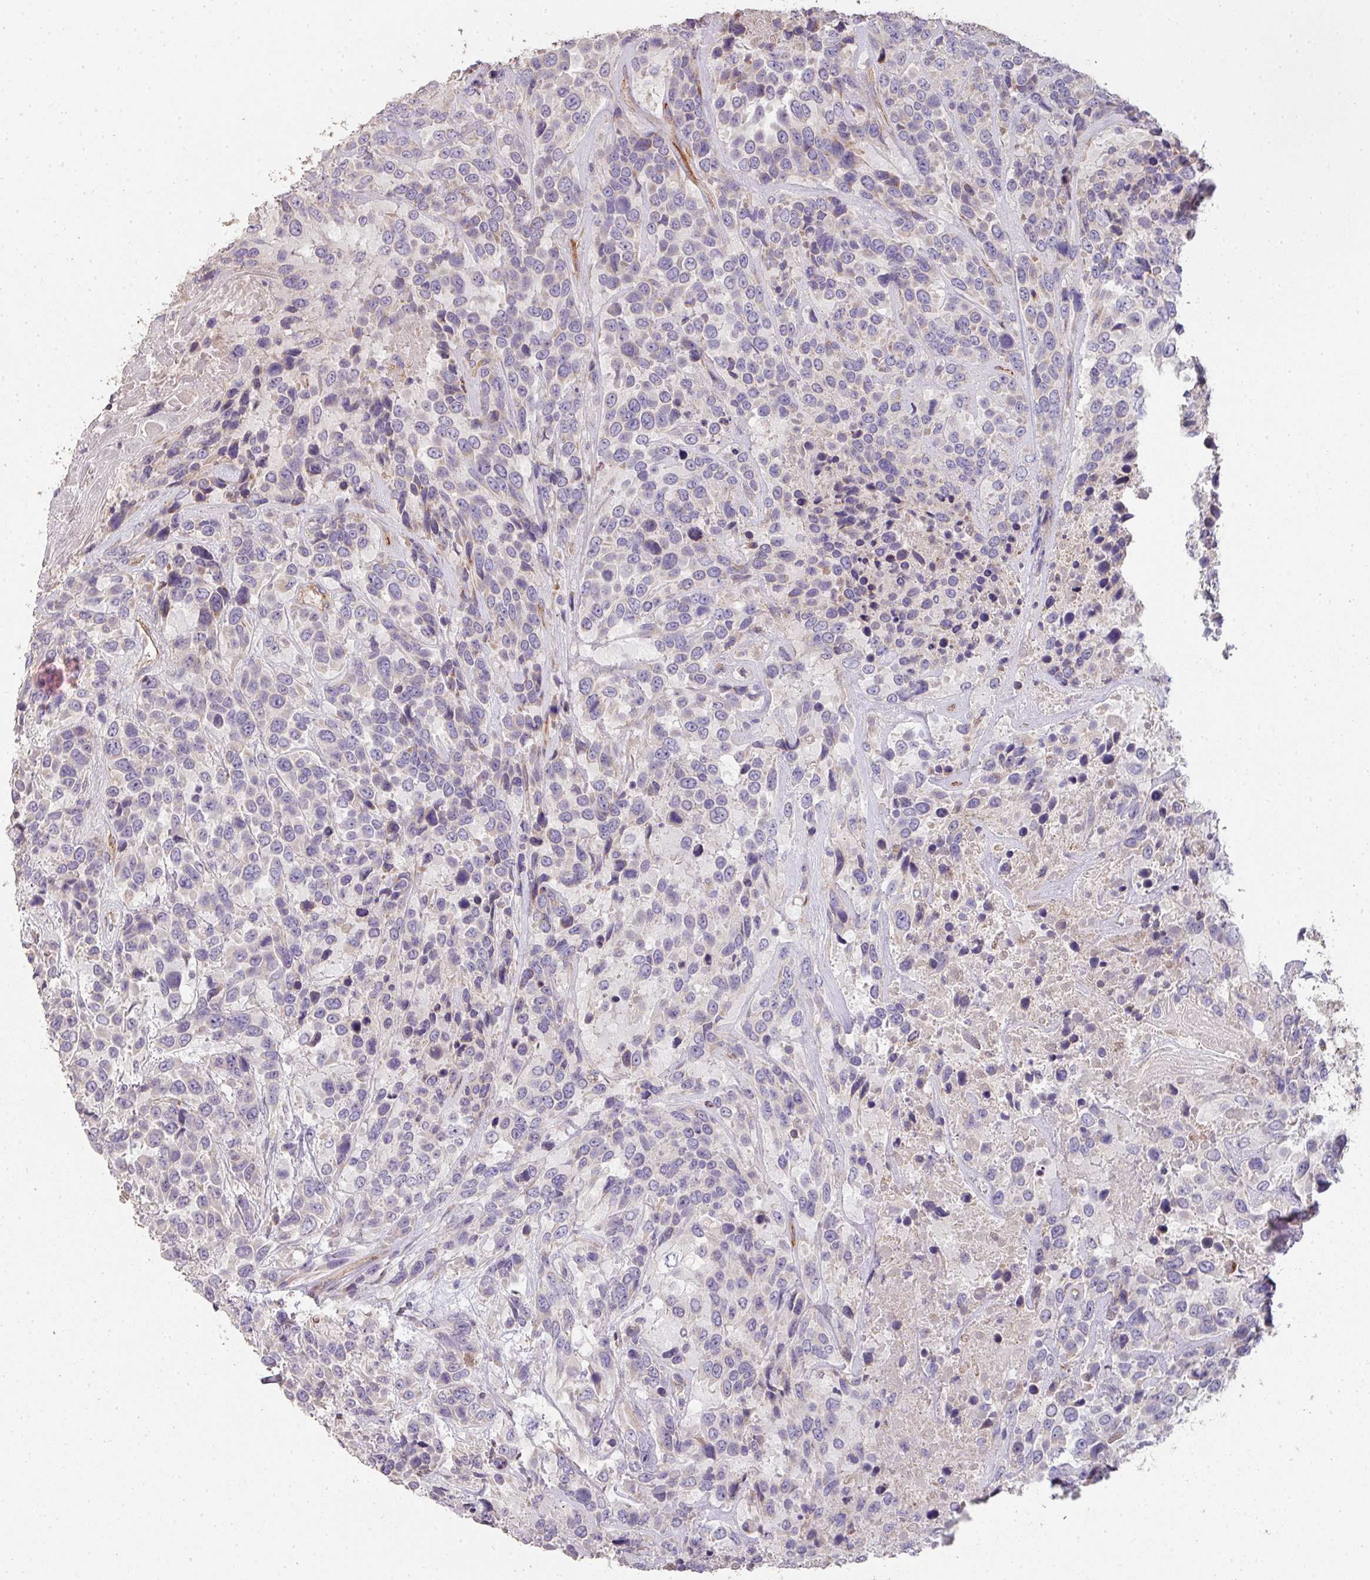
{"staining": {"intensity": "negative", "quantity": "none", "location": "none"}, "tissue": "urothelial cancer", "cell_type": "Tumor cells", "image_type": "cancer", "snomed": [{"axis": "morphology", "description": "Urothelial carcinoma, High grade"}, {"axis": "topography", "description": "Urinary bladder"}], "caption": "IHC micrograph of neoplastic tissue: high-grade urothelial carcinoma stained with DAB (3,3'-diaminobenzidine) shows no significant protein staining in tumor cells. (DAB immunohistochemistry with hematoxylin counter stain).", "gene": "PCDH1", "patient": {"sex": "female", "age": 70}}